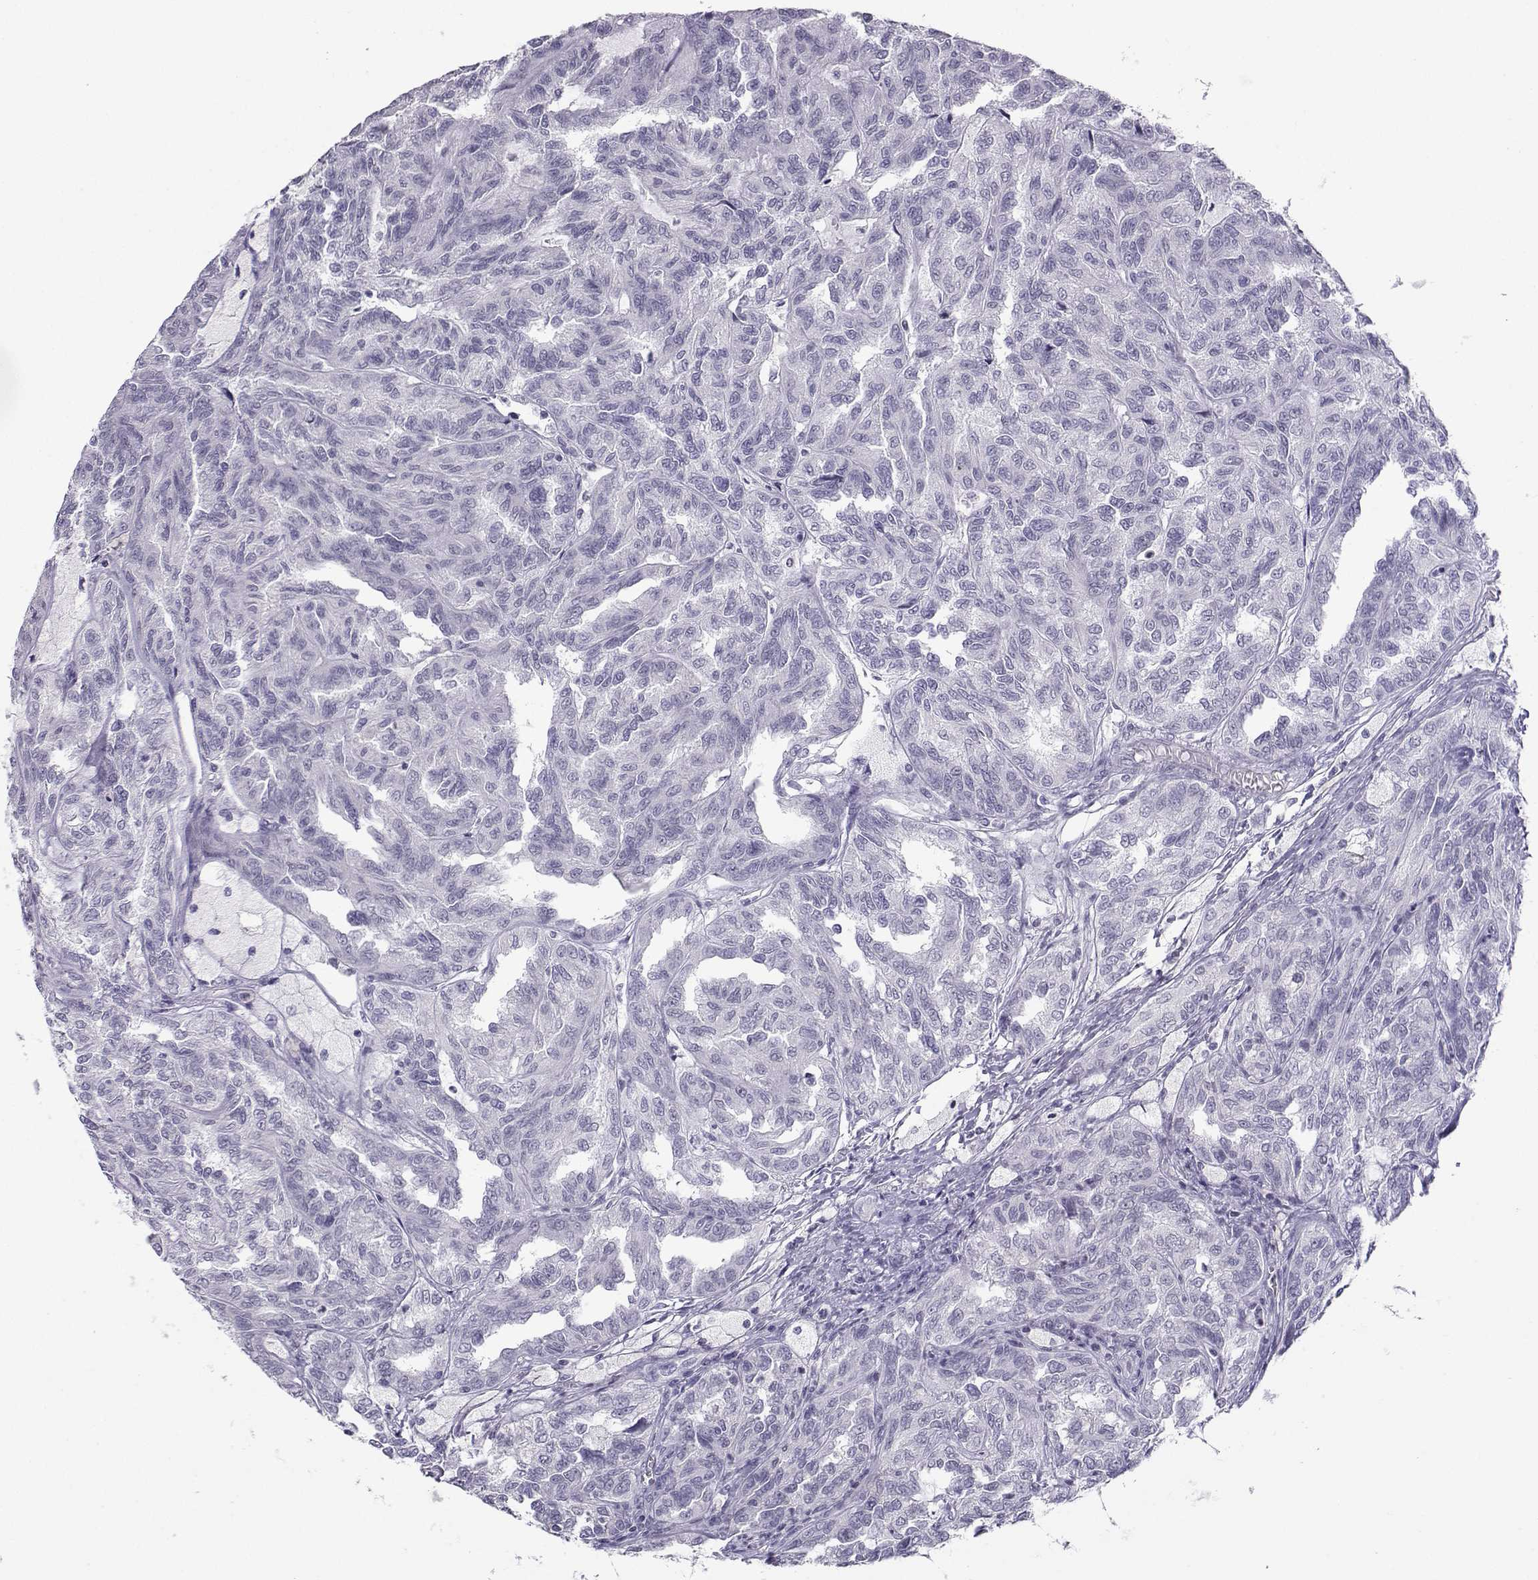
{"staining": {"intensity": "negative", "quantity": "none", "location": "none"}, "tissue": "renal cancer", "cell_type": "Tumor cells", "image_type": "cancer", "snomed": [{"axis": "morphology", "description": "Adenocarcinoma, NOS"}, {"axis": "topography", "description": "Kidney"}], "caption": "An immunohistochemistry photomicrograph of renal cancer is shown. There is no staining in tumor cells of renal cancer.", "gene": "LHX1", "patient": {"sex": "male", "age": 79}}